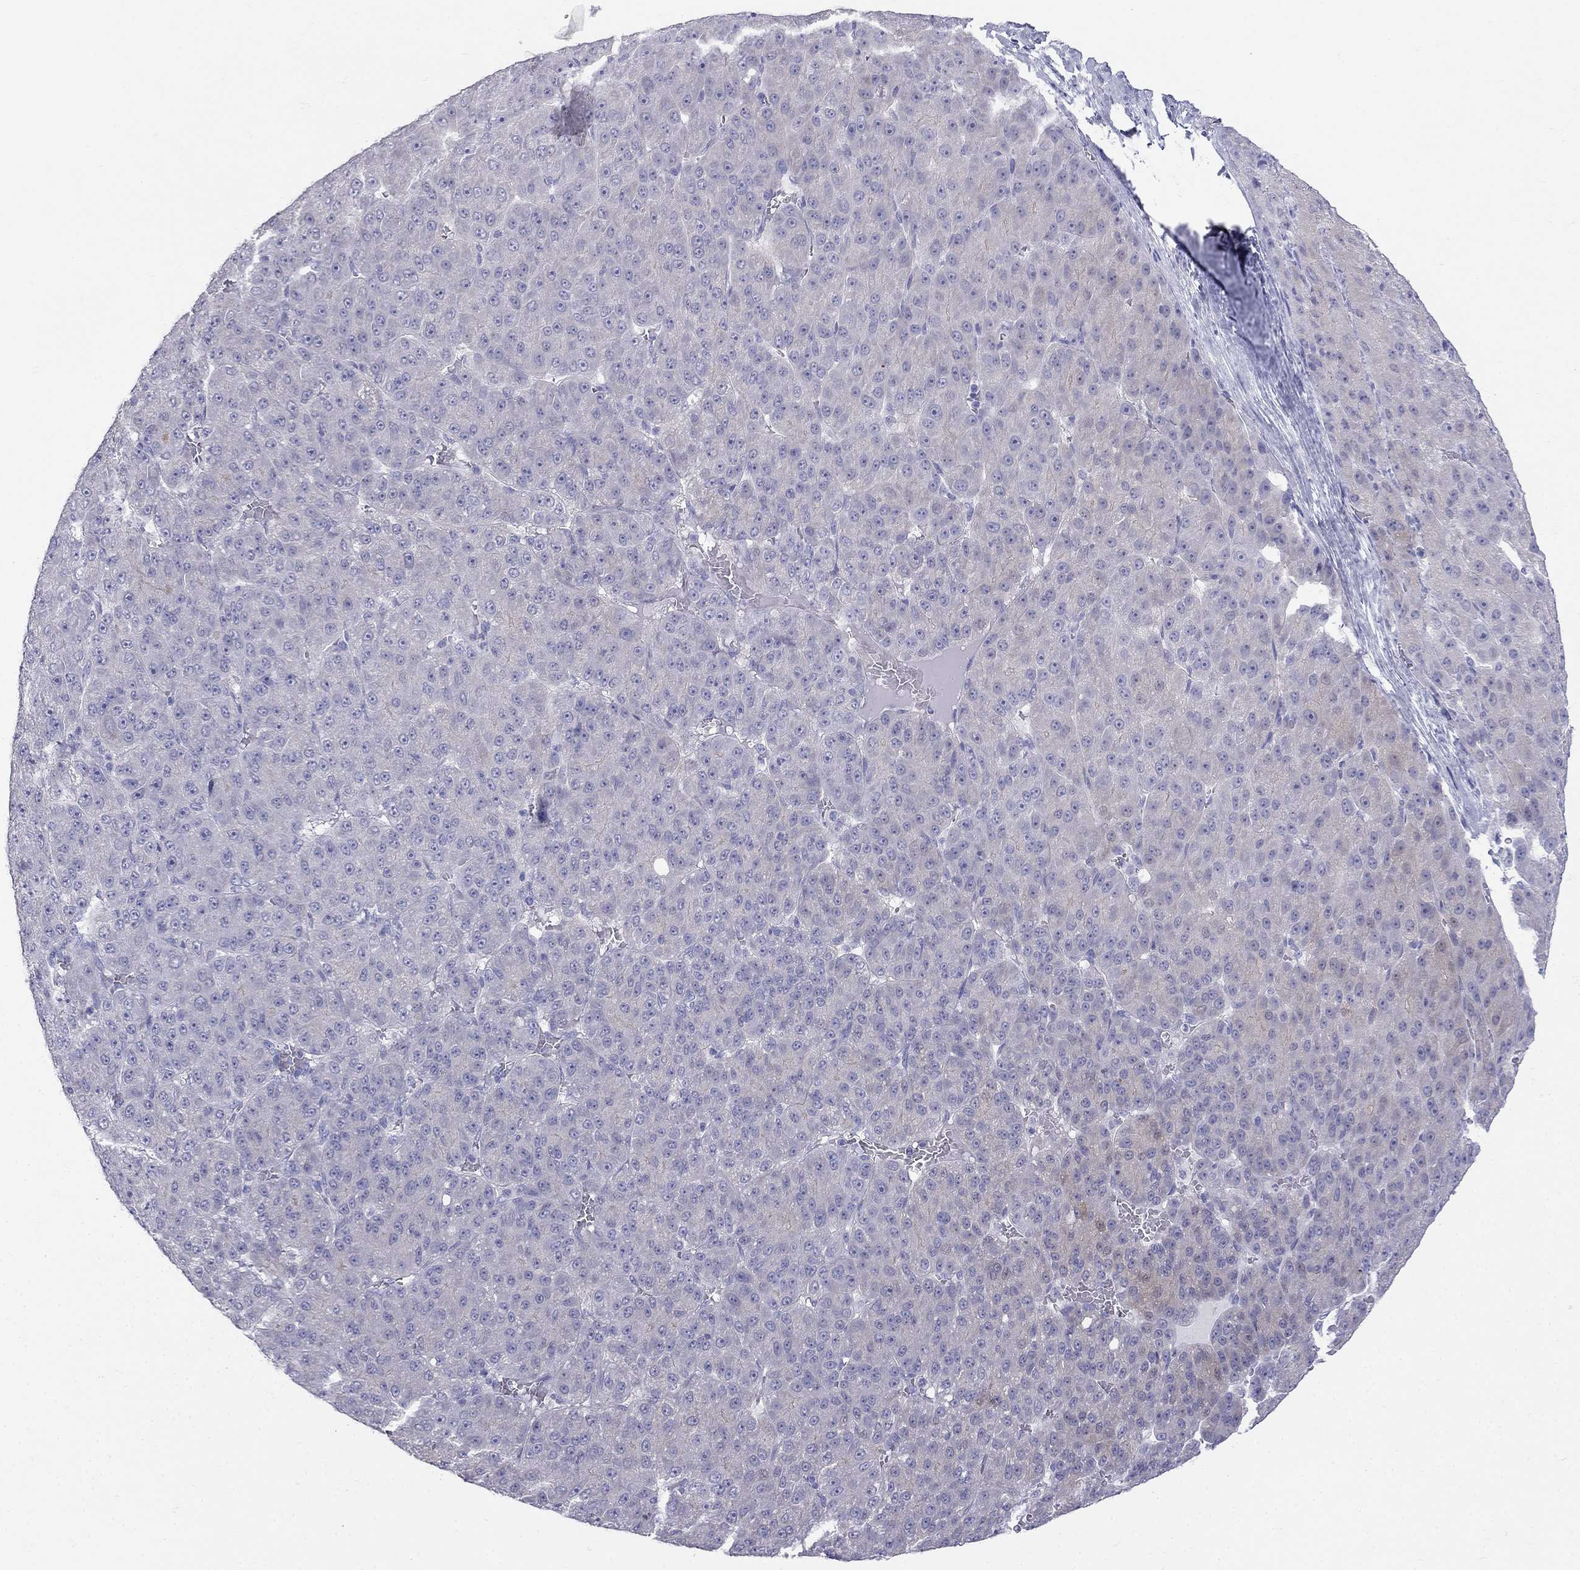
{"staining": {"intensity": "negative", "quantity": "none", "location": "none"}, "tissue": "liver cancer", "cell_type": "Tumor cells", "image_type": "cancer", "snomed": [{"axis": "morphology", "description": "Carcinoma, Hepatocellular, NOS"}, {"axis": "topography", "description": "Liver"}], "caption": "Tumor cells show no significant positivity in liver cancer.", "gene": "RFLNA", "patient": {"sex": "male", "age": 67}}